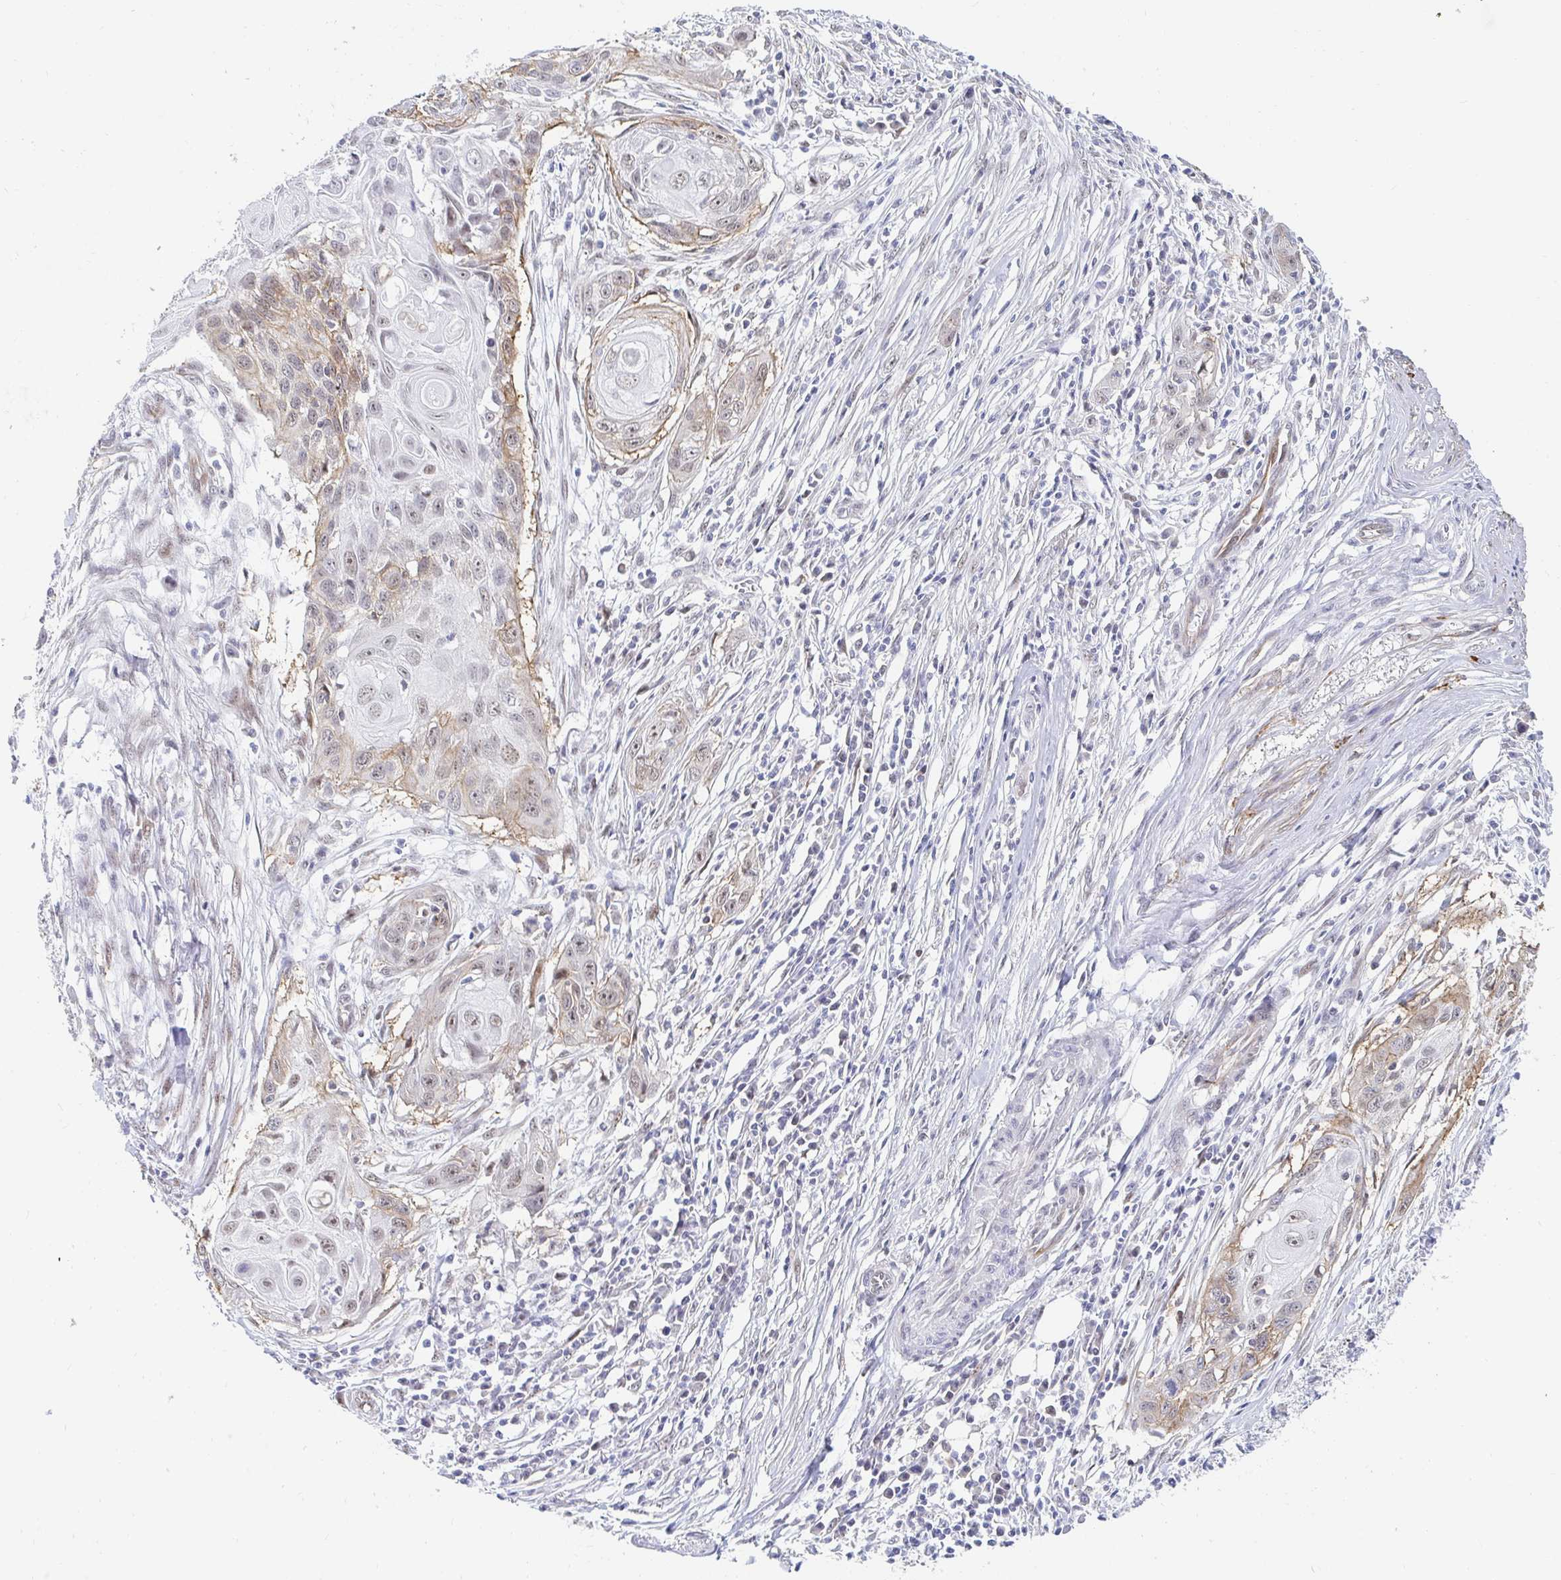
{"staining": {"intensity": "moderate", "quantity": "25%-75%", "location": "cytoplasmic/membranous,nuclear"}, "tissue": "skin cancer", "cell_type": "Tumor cells", "image_type": "cancer", "snomed": [{"axis": "morphology", "description": "Squamous cell carcinoma, NOS"}, {"axis": "topography", "description": "Skin"}, {"axis": "topography", "description": "Vulva"}], "caption": "Protein staining reveals moderate cytoplasmic/membranous and nuclear expression in about 25%-75% of tumor cells in skin cancer. Immunohistochemistry stains the protein in brown and the nuclei are stained blue.", "gene": "COL28A1", "patient": {"sex": "female", "age": 83}}